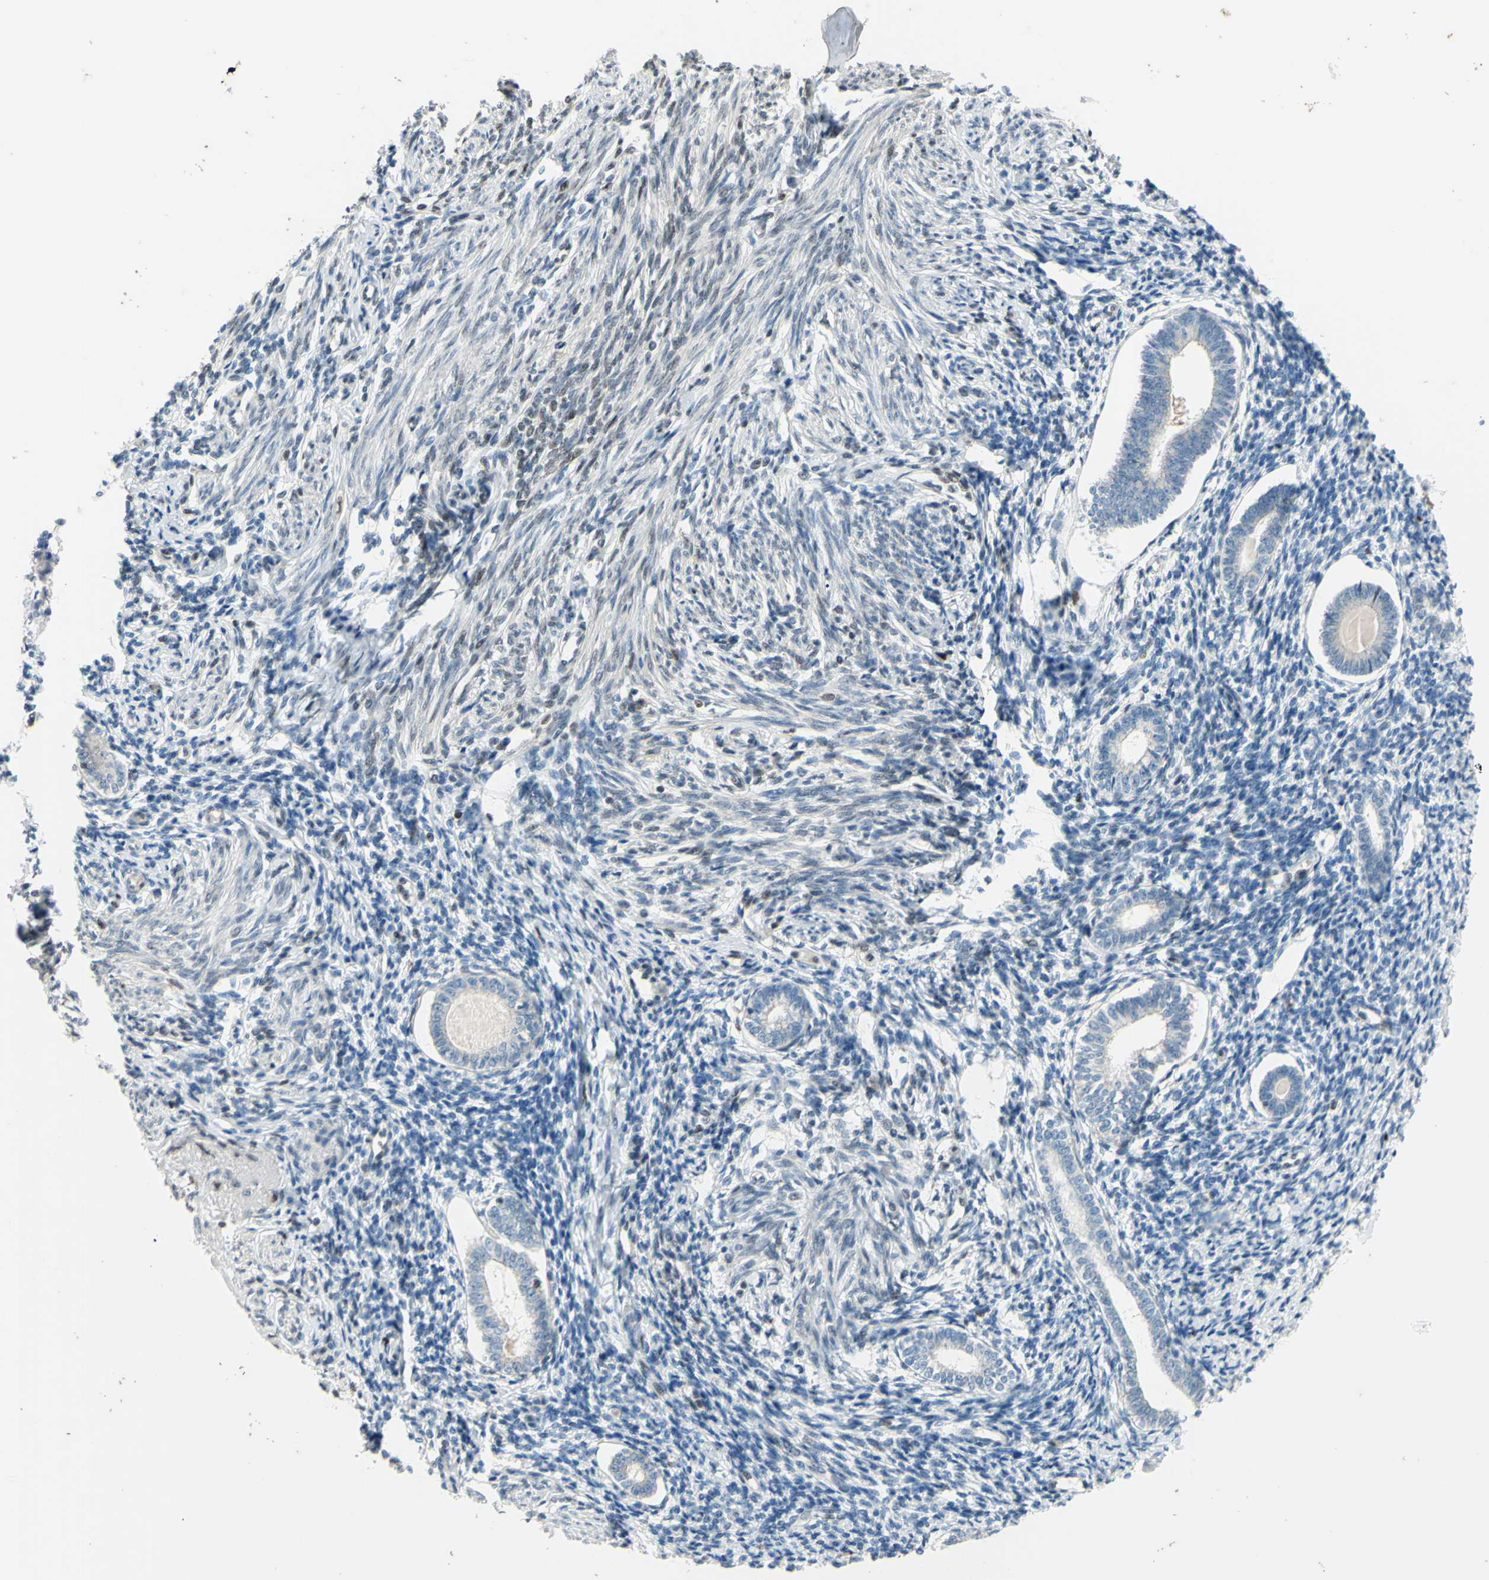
{"staining": {"intensity": "moderate", "quantity": ">75%", "location": "nuclear"}, "tissue": "endometrium", "cell_type": "Cells in endometrial stroma", "image_type": "normal", "snomed": [{"axis": "morphology", "description": "Normal tissue, NOS"}, {"axis": "topography", "description": "Endometrium"}], "caption": "Immunohistochemical staining of unremarkable human endometrium reveals >75% levels of moderate nuclear protein staining in approximately >75% of cells in endometrial stroma.", "gene": "FKBP5", "patient": {"sex": "female", "age": 71}}